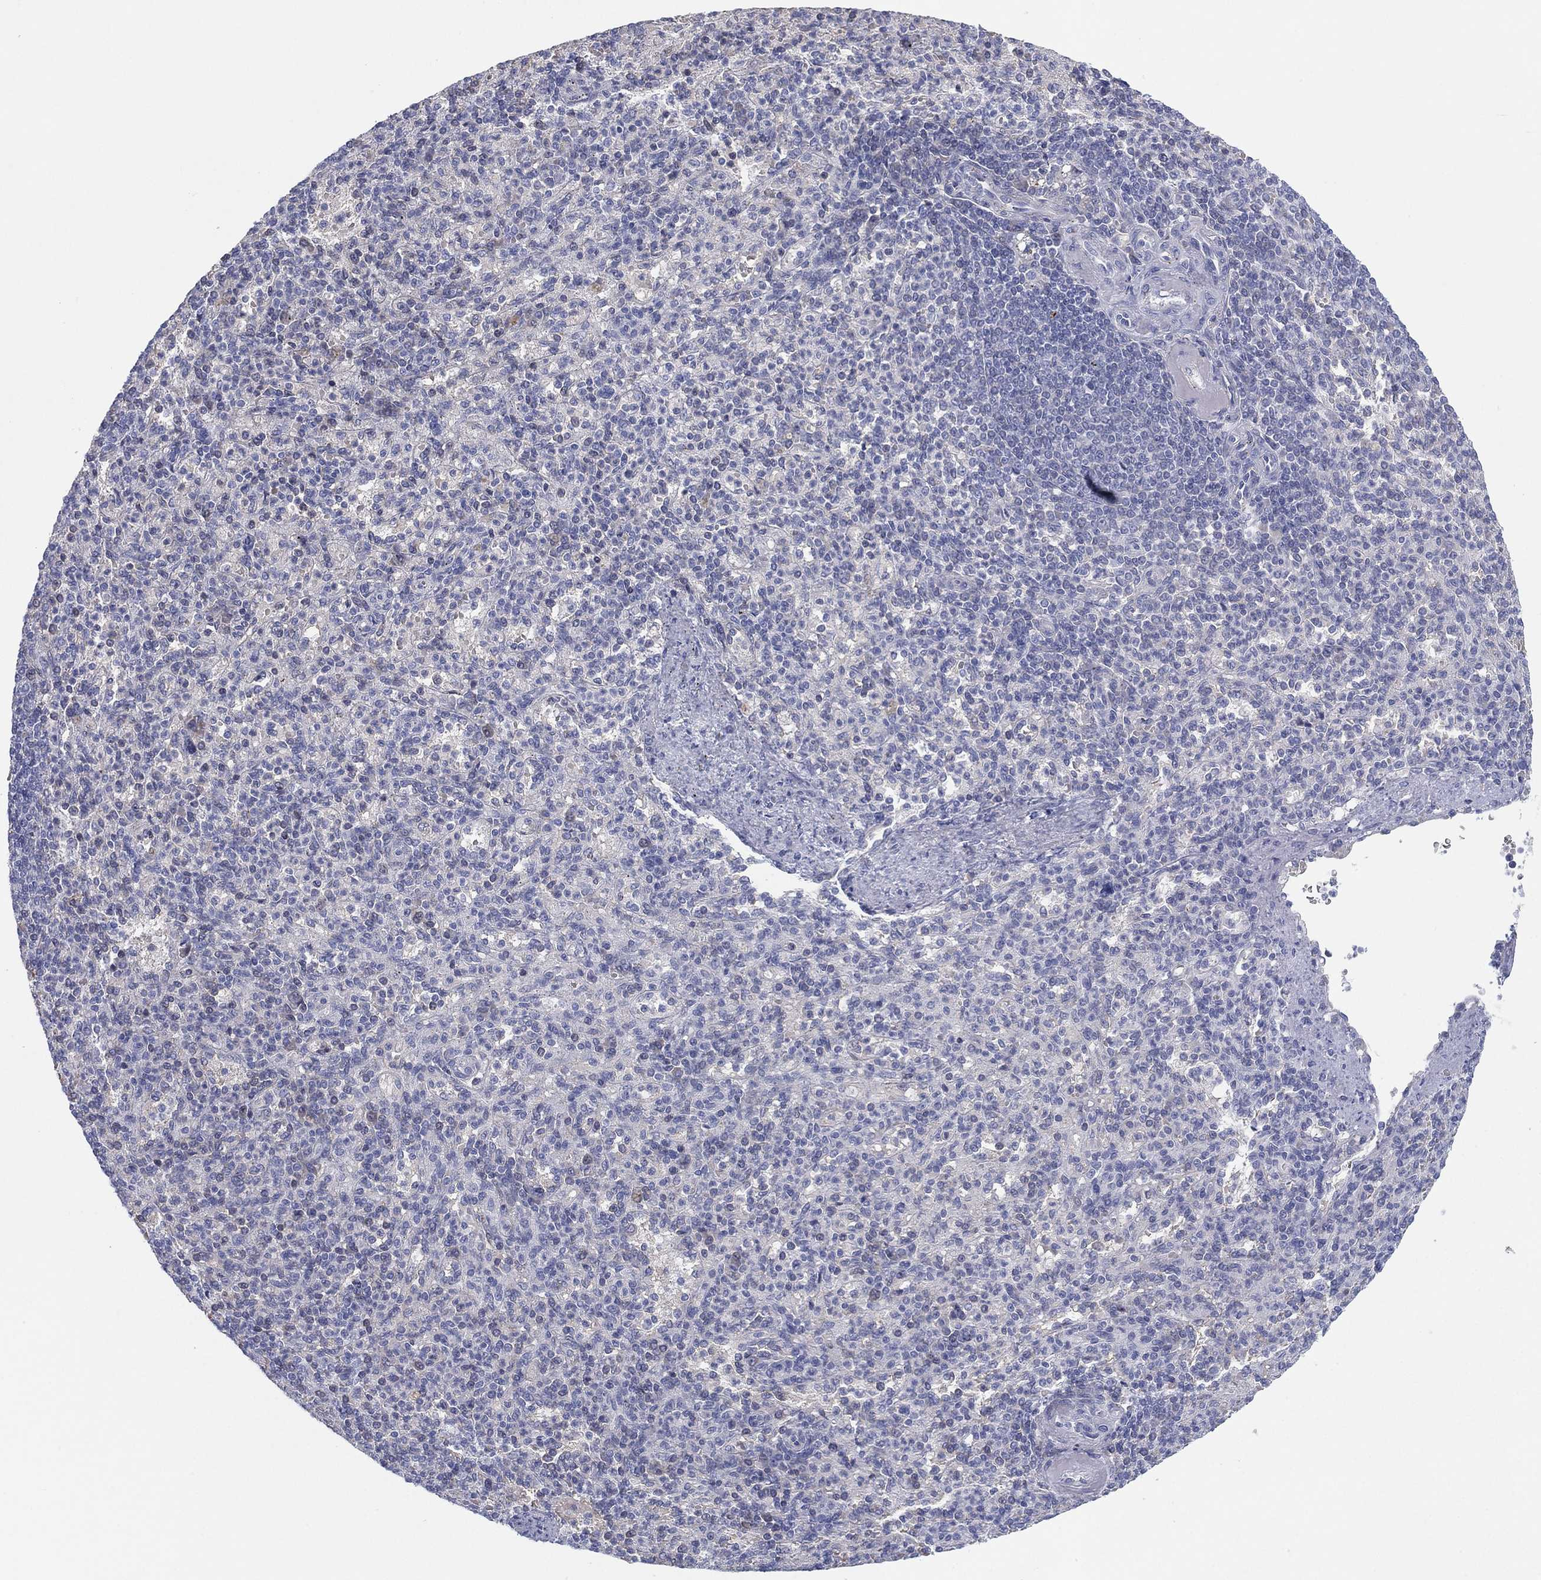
{"staining": {"intensity": "negative", "quantity": "none", "location": "none"}, "tissue": "spleen", "cell_type": "Cells in red pulp", "image_type": "normal", "snomed": [{"axis": "morphology", "description": "Normal tissue, NOS"}, {"axis": "topography", "description": "Spleen"}], "caption": "Human spleen stained for a protein using immunohistochemistry (IHC) exhibits no staining in cells in red pulp.", "gene": "CYP2D6", "patient": {"sex": "female", "age": 74}}